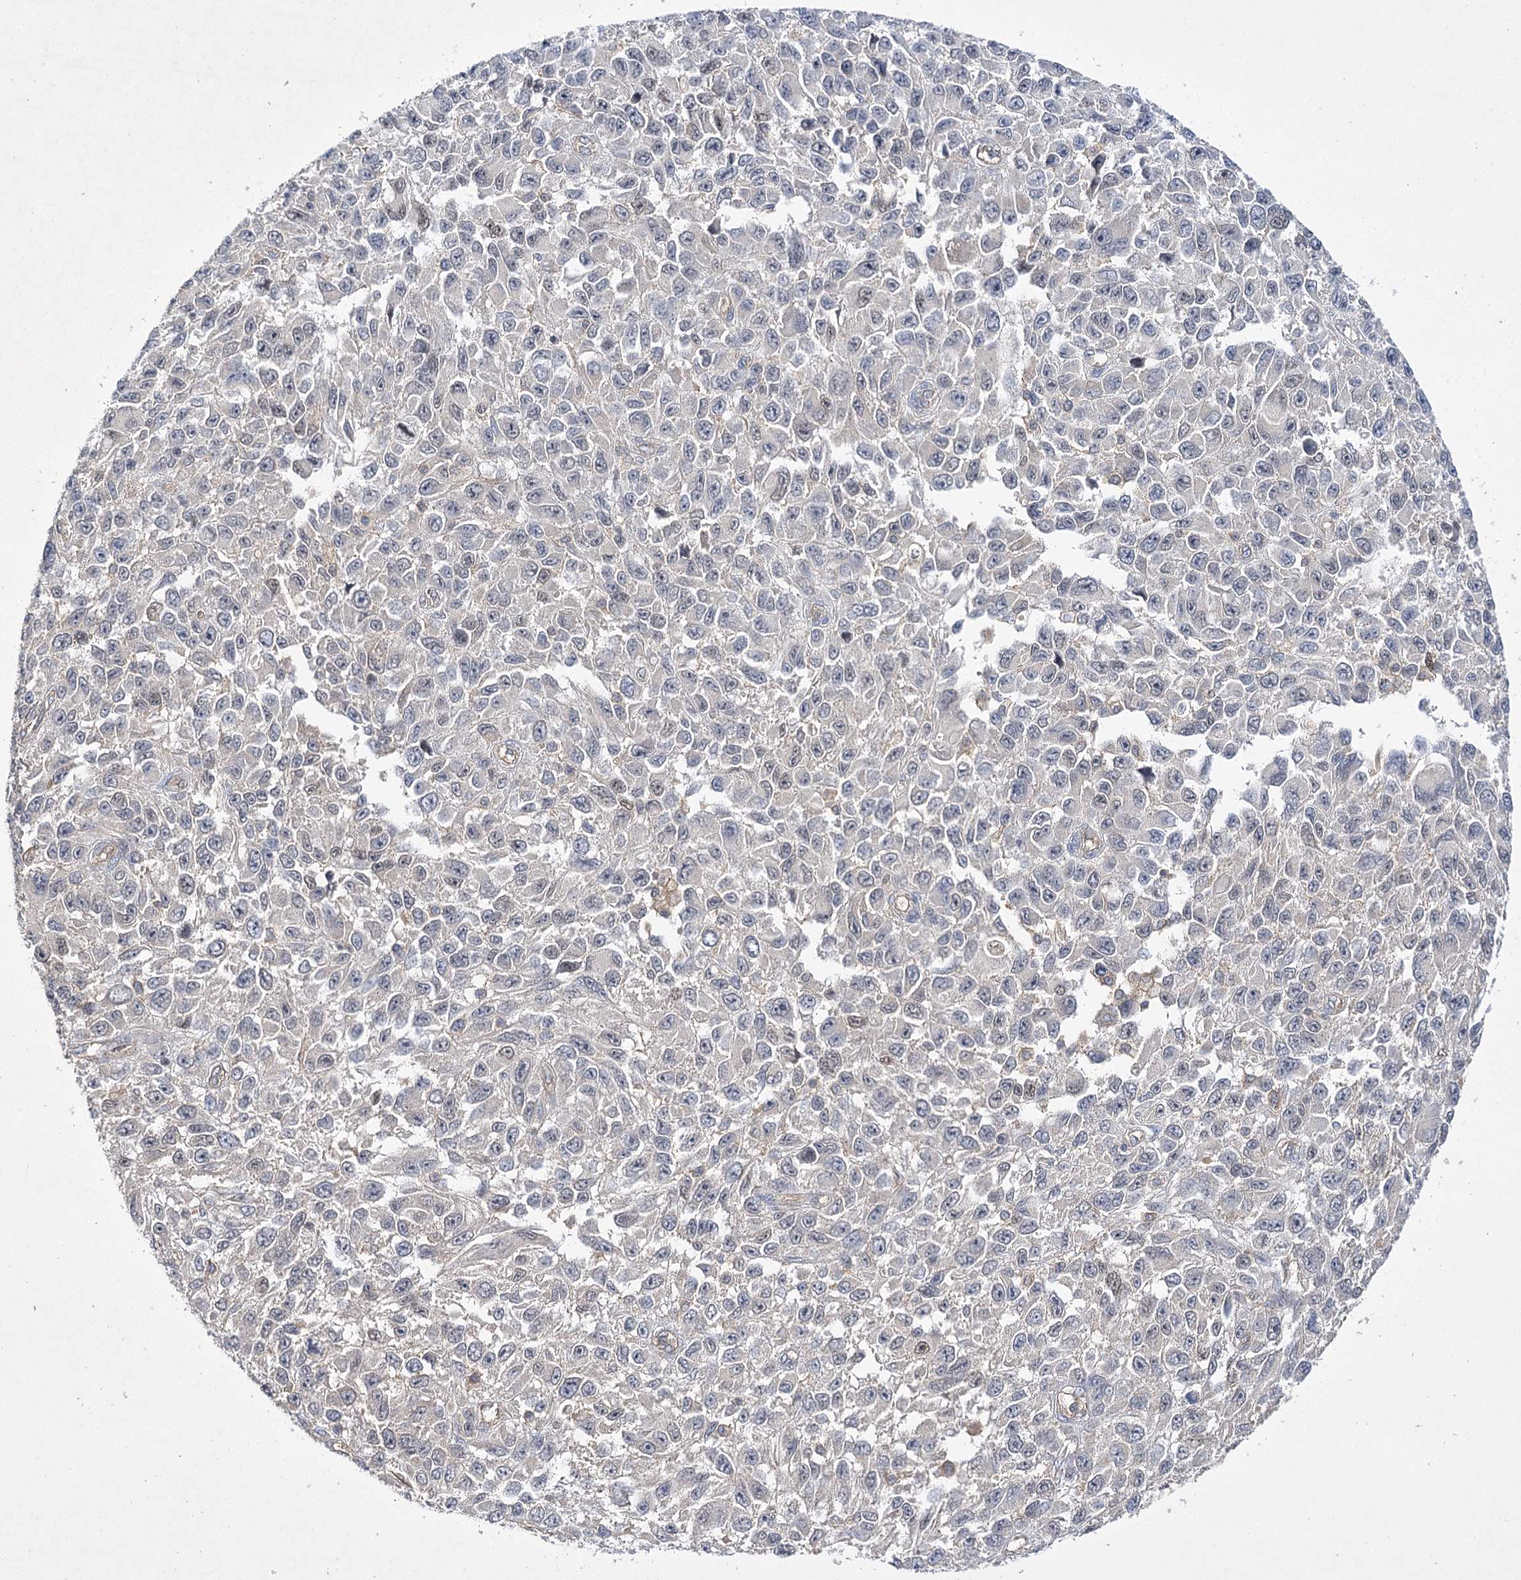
{"staining": {"intensity": "negative", "quantity": "none", "location": "none"}, "tissue": "melanoma", "cell_type": "Tumor cells", "image_type": "cancer", "snomed": [{"axis": "morphology", "description": "Malignant melanoma, NOS"}, {"axis": "topography", "description": "Skin"}], "caption": "An immunohistochemistry (IHC) micrograph of melanoma is shown. There is no staining in tumor cells of melanoma. (DAB immunohistochemistry (IHC) with hematoxylin counter stain).", "gene": "BCR", "patient": {"sex": "female", "age": 96}}